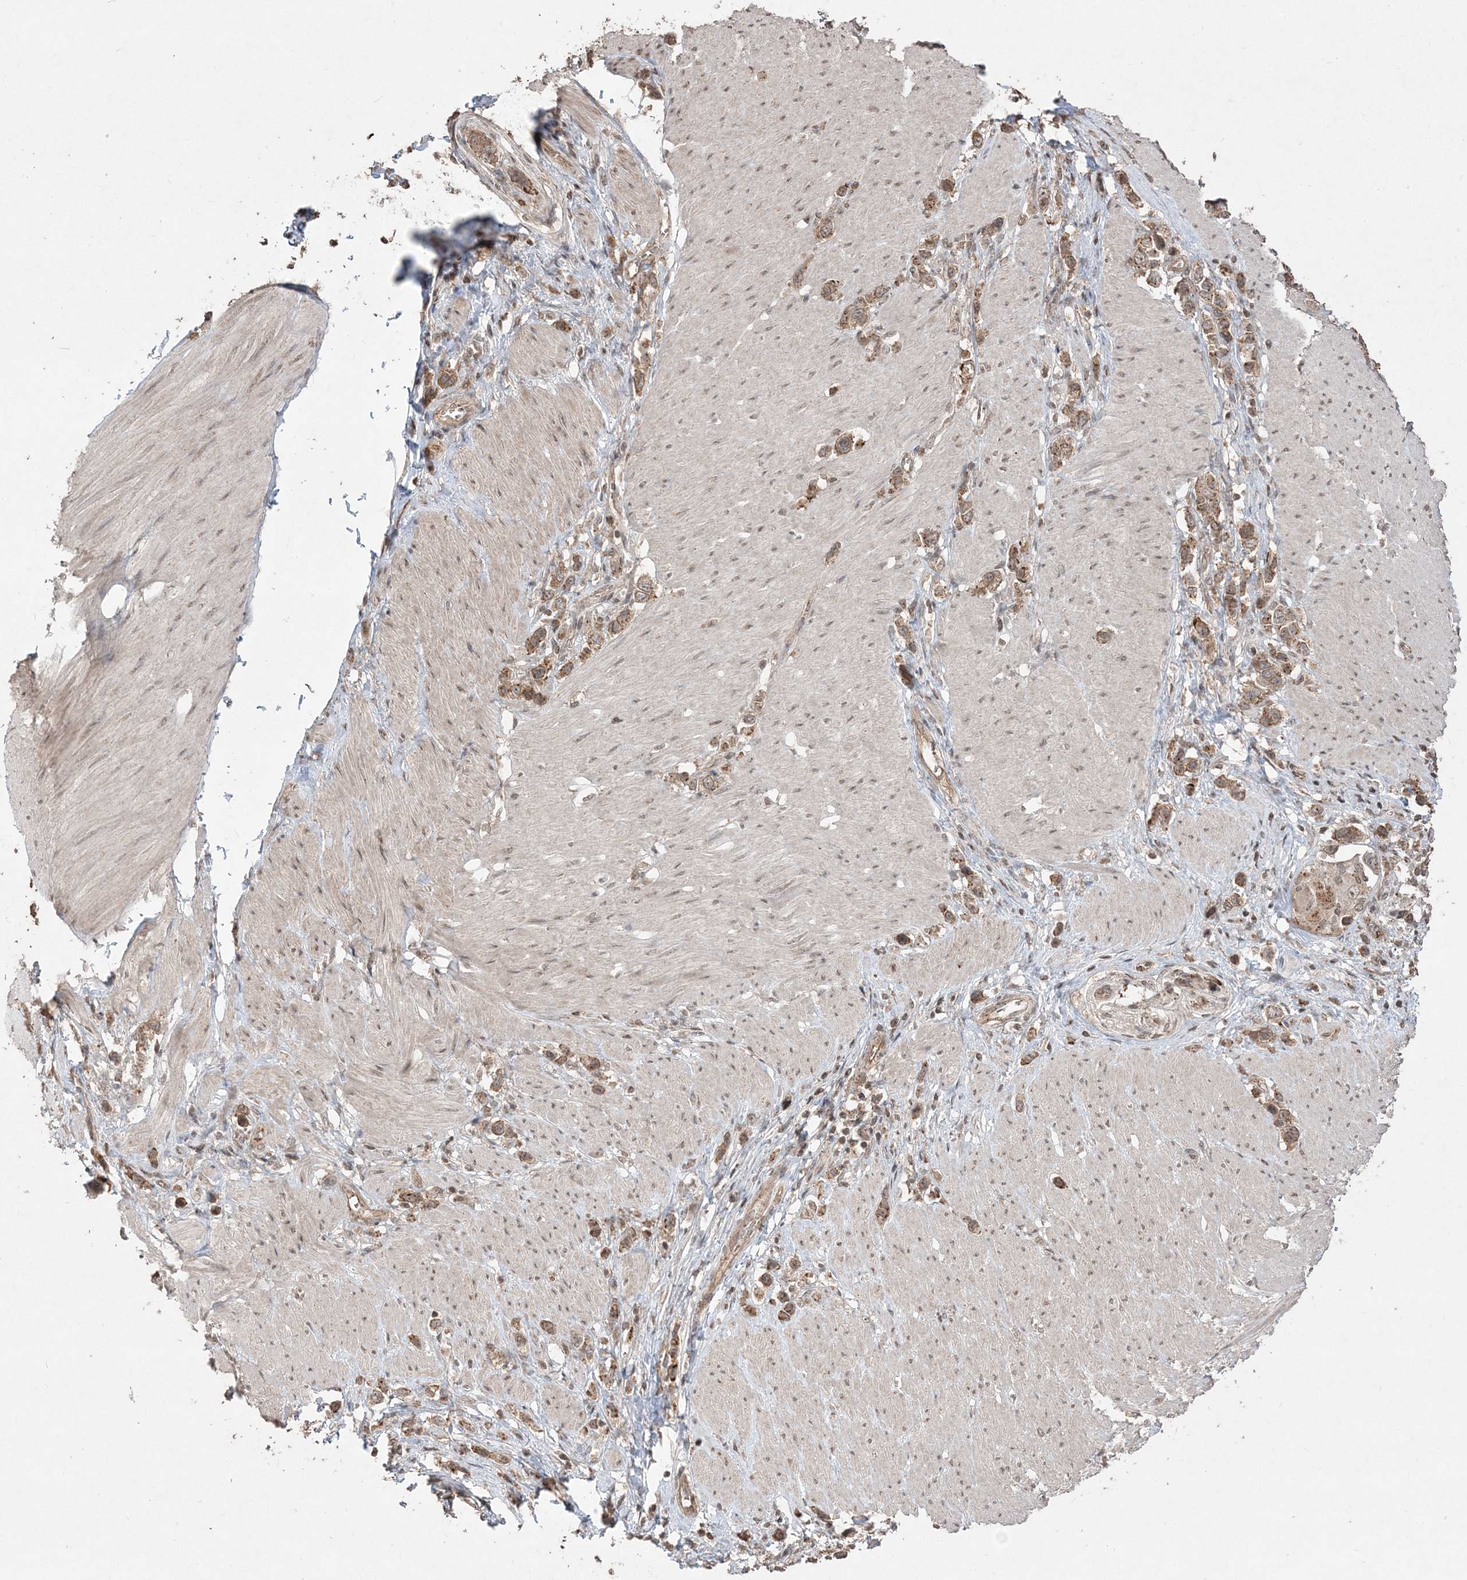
{"staining": {"intensity": "moderate", "quantity": ">75%", "location": "cytoplasmic/membranous"}, "tissue": "stomach cancer", "cell_type": "Tumor cells", "image_type": "cancer", "snomed": [{"axis": "morphology", "description": "Normal tissue, NOS"}, {"axis": "morphology", "description": "Adenocarcinoma, NOS"}, {"axis": "topography", "description": "Stomach, upper"}, {"axis": "topography", "description": "Stomach"}], "caption": "A medium amount of moderate cytoplasmic/membranous positivity is present in about >75% of tumor cells in stomach cancer tissue. (DAB = brown stain, brightfield microscopy at high magnification).", "gene": "EHHADH", "patient": {"sex": "female", "age": 65}}